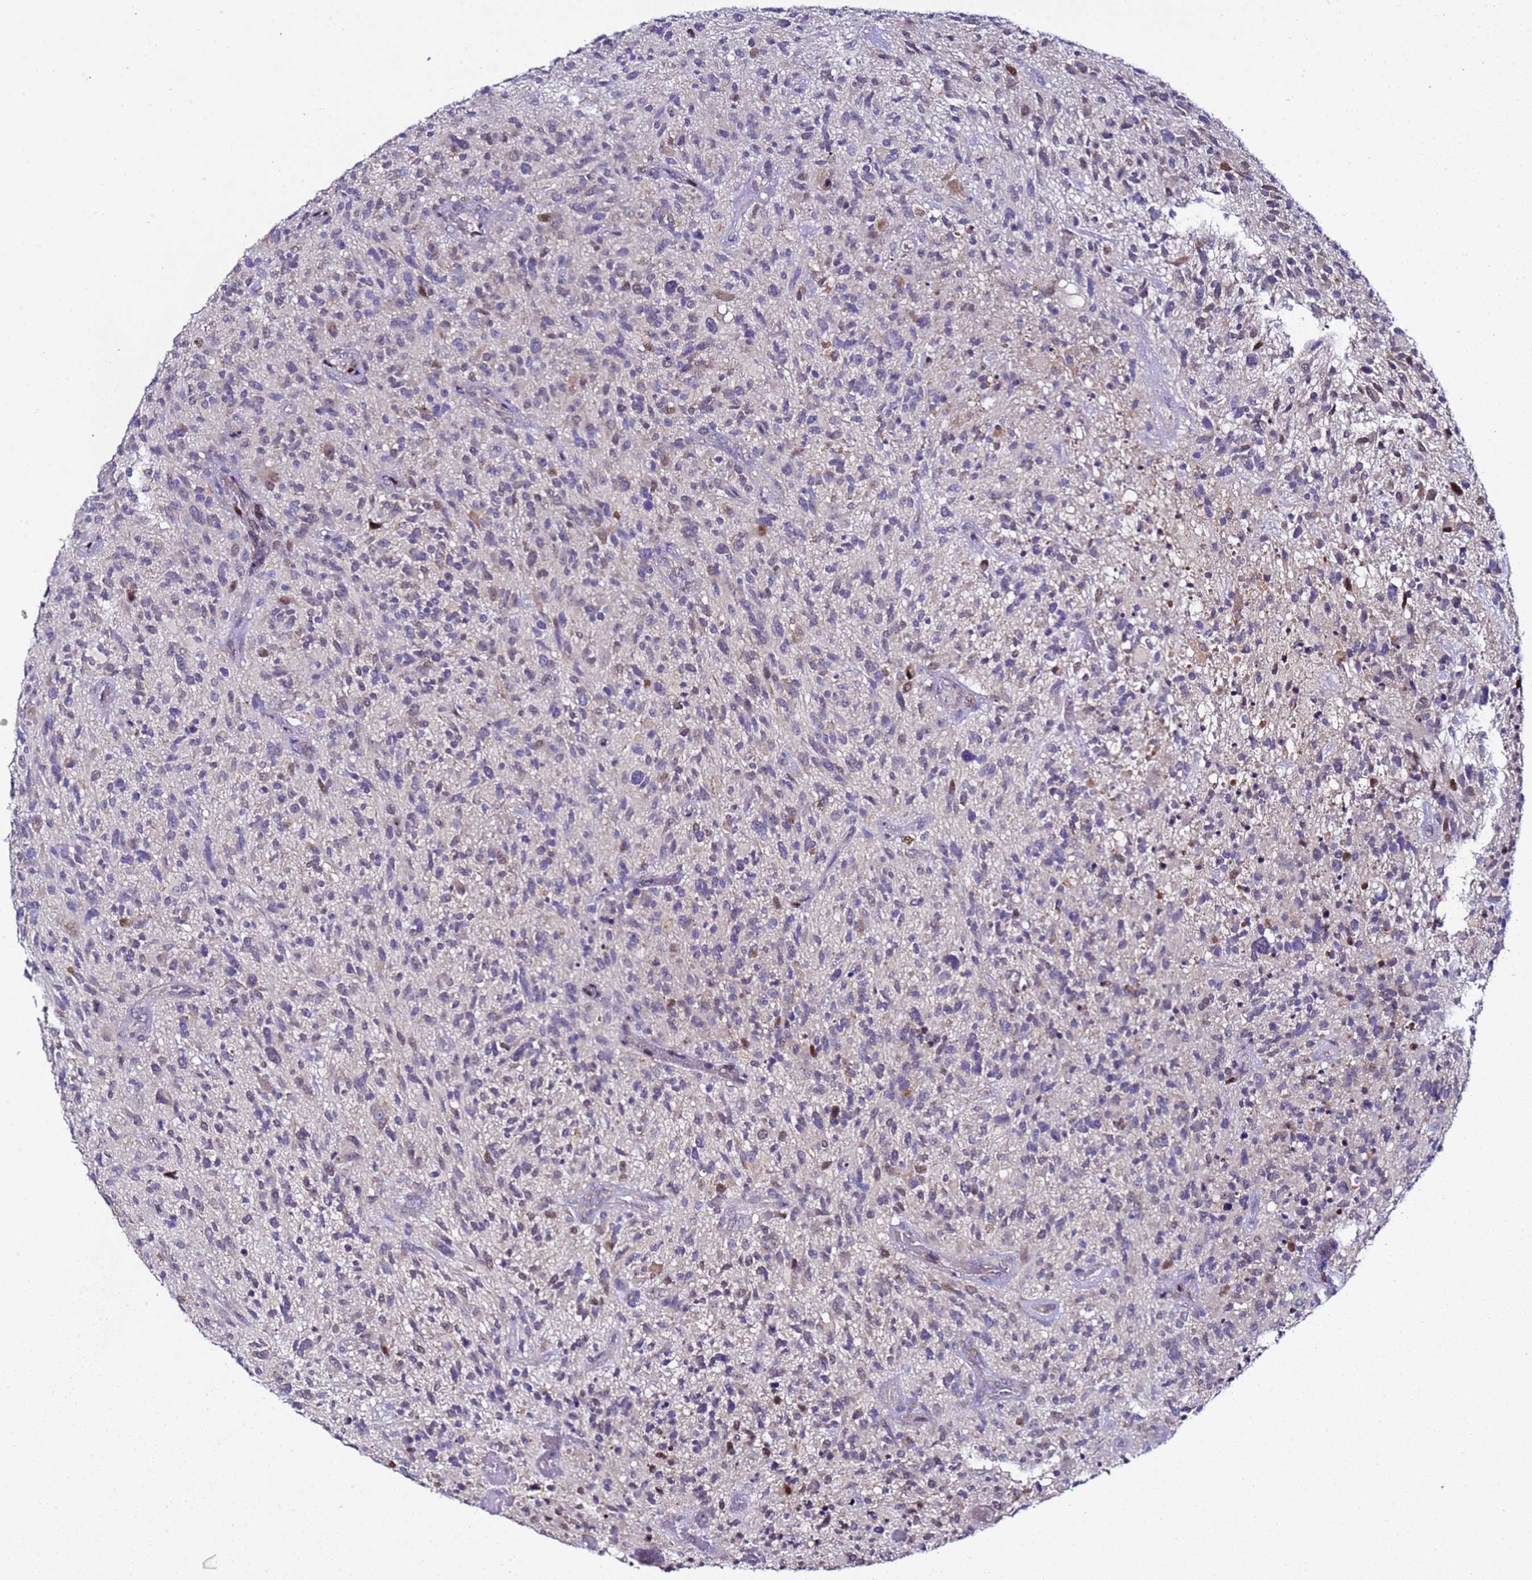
{"staining": {"intensity": "negative", "quantity": "none", "location": "none"}, "tissue": "glioma", "cell_type": "Tumor cells", "image_type": "cancer", "snomed": [{"axis": "morphology", "description": "Glioma, malignant, High grade"}, {"axis": "topography", "description": "Brain"}], "caption": "IHC of human malignant glioma (high-grade) demonstrates no positivity in tumor cells.", "gene": "ALG3", "patient": {"sex": "male", "age": 47}}